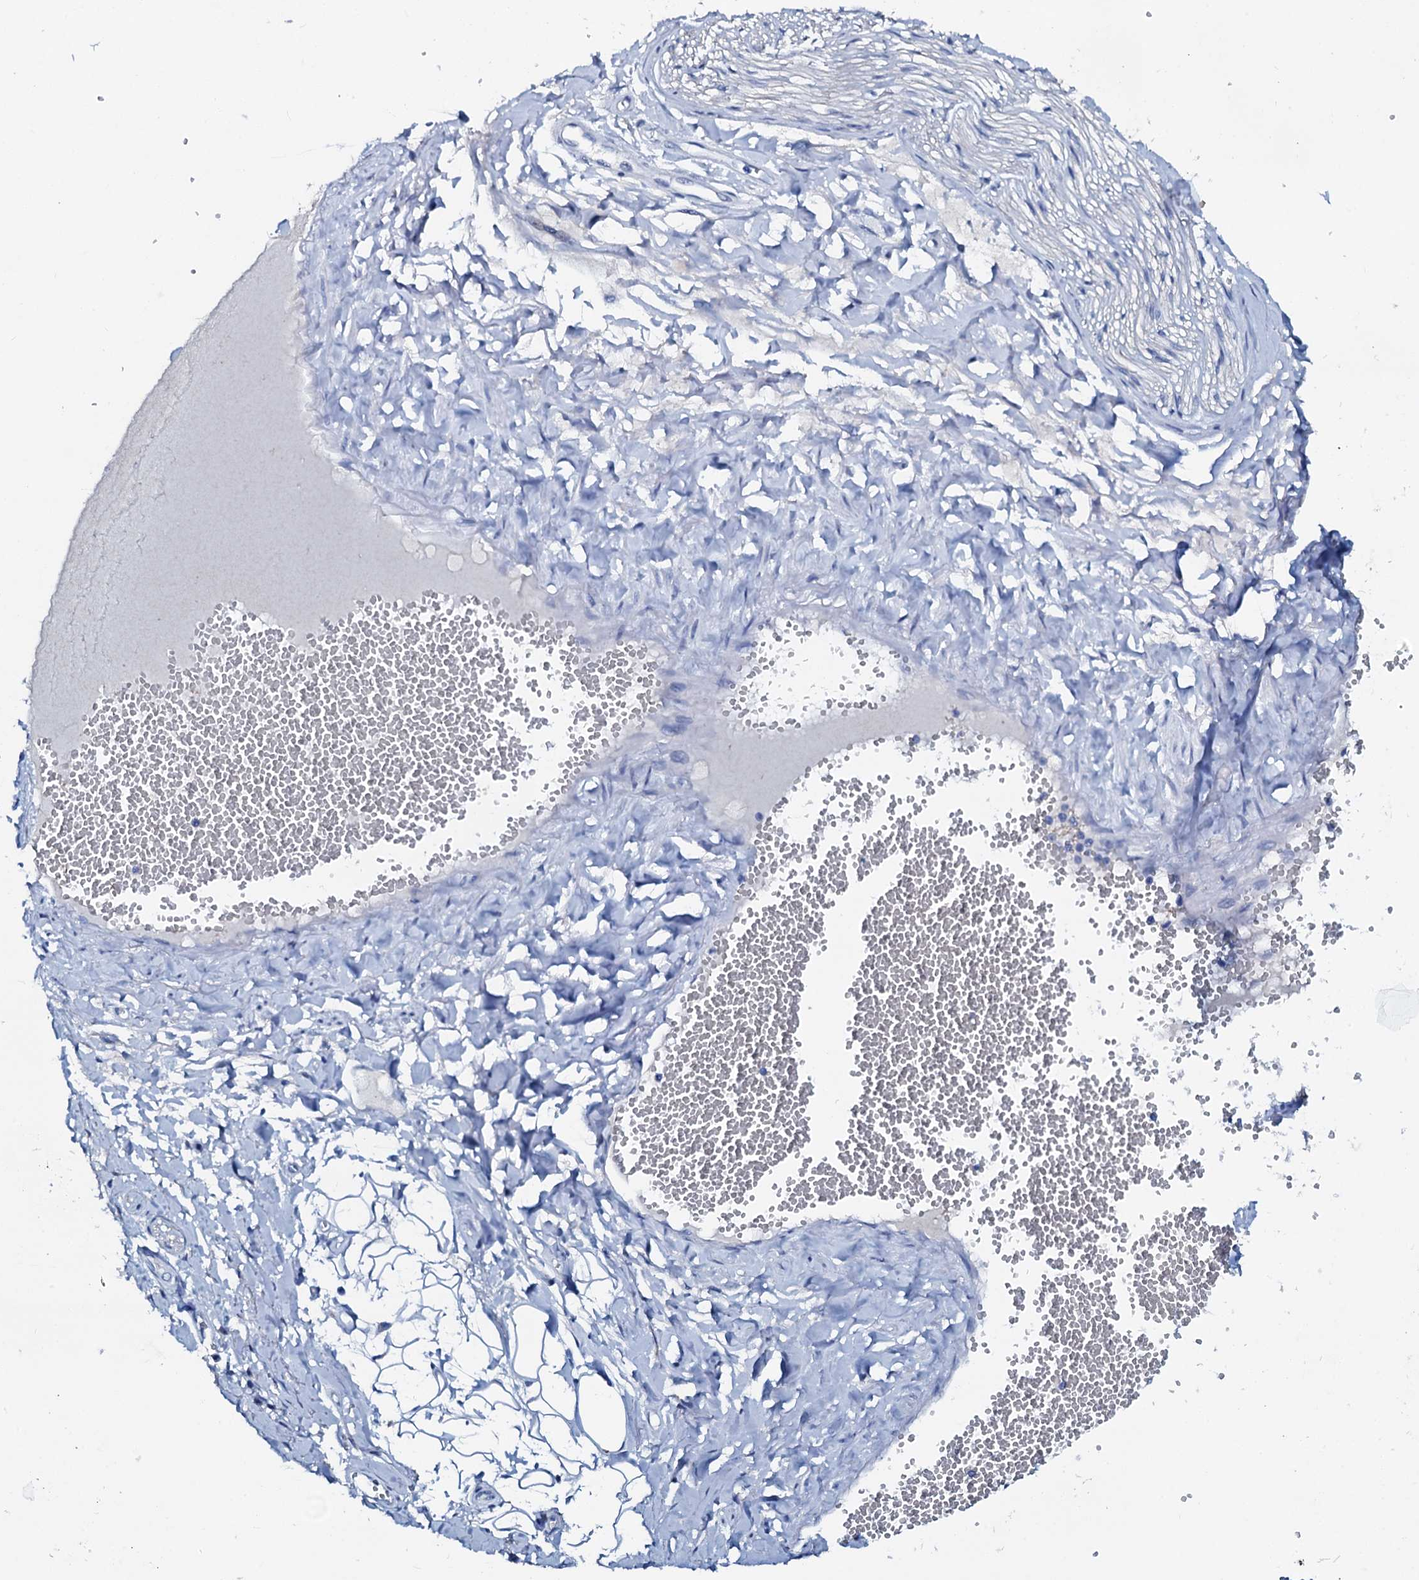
{"staining": {"intensity": "negative", "quantity": "none", "location": "none"}, "tissue": "adipose tissue", "cell_type": "Adipocytes", "image_type": "normal", "snomed": [{"axis": "morphology", "description": "Normal tissue, NOS"}, {"axis": "morphology", "description": "Inflammation, NOS"}, {"axis": "topography", "description": "Salivary gland"}, {"axis": "topography", "description": "Peripheral nerve tissue"}], "caption": "A micrograph of adipose tissue stained for a protein reveals no brown staining in adipocytes.", "gene": "AMER2", "patient": {"sex": "female", "age": 75}}